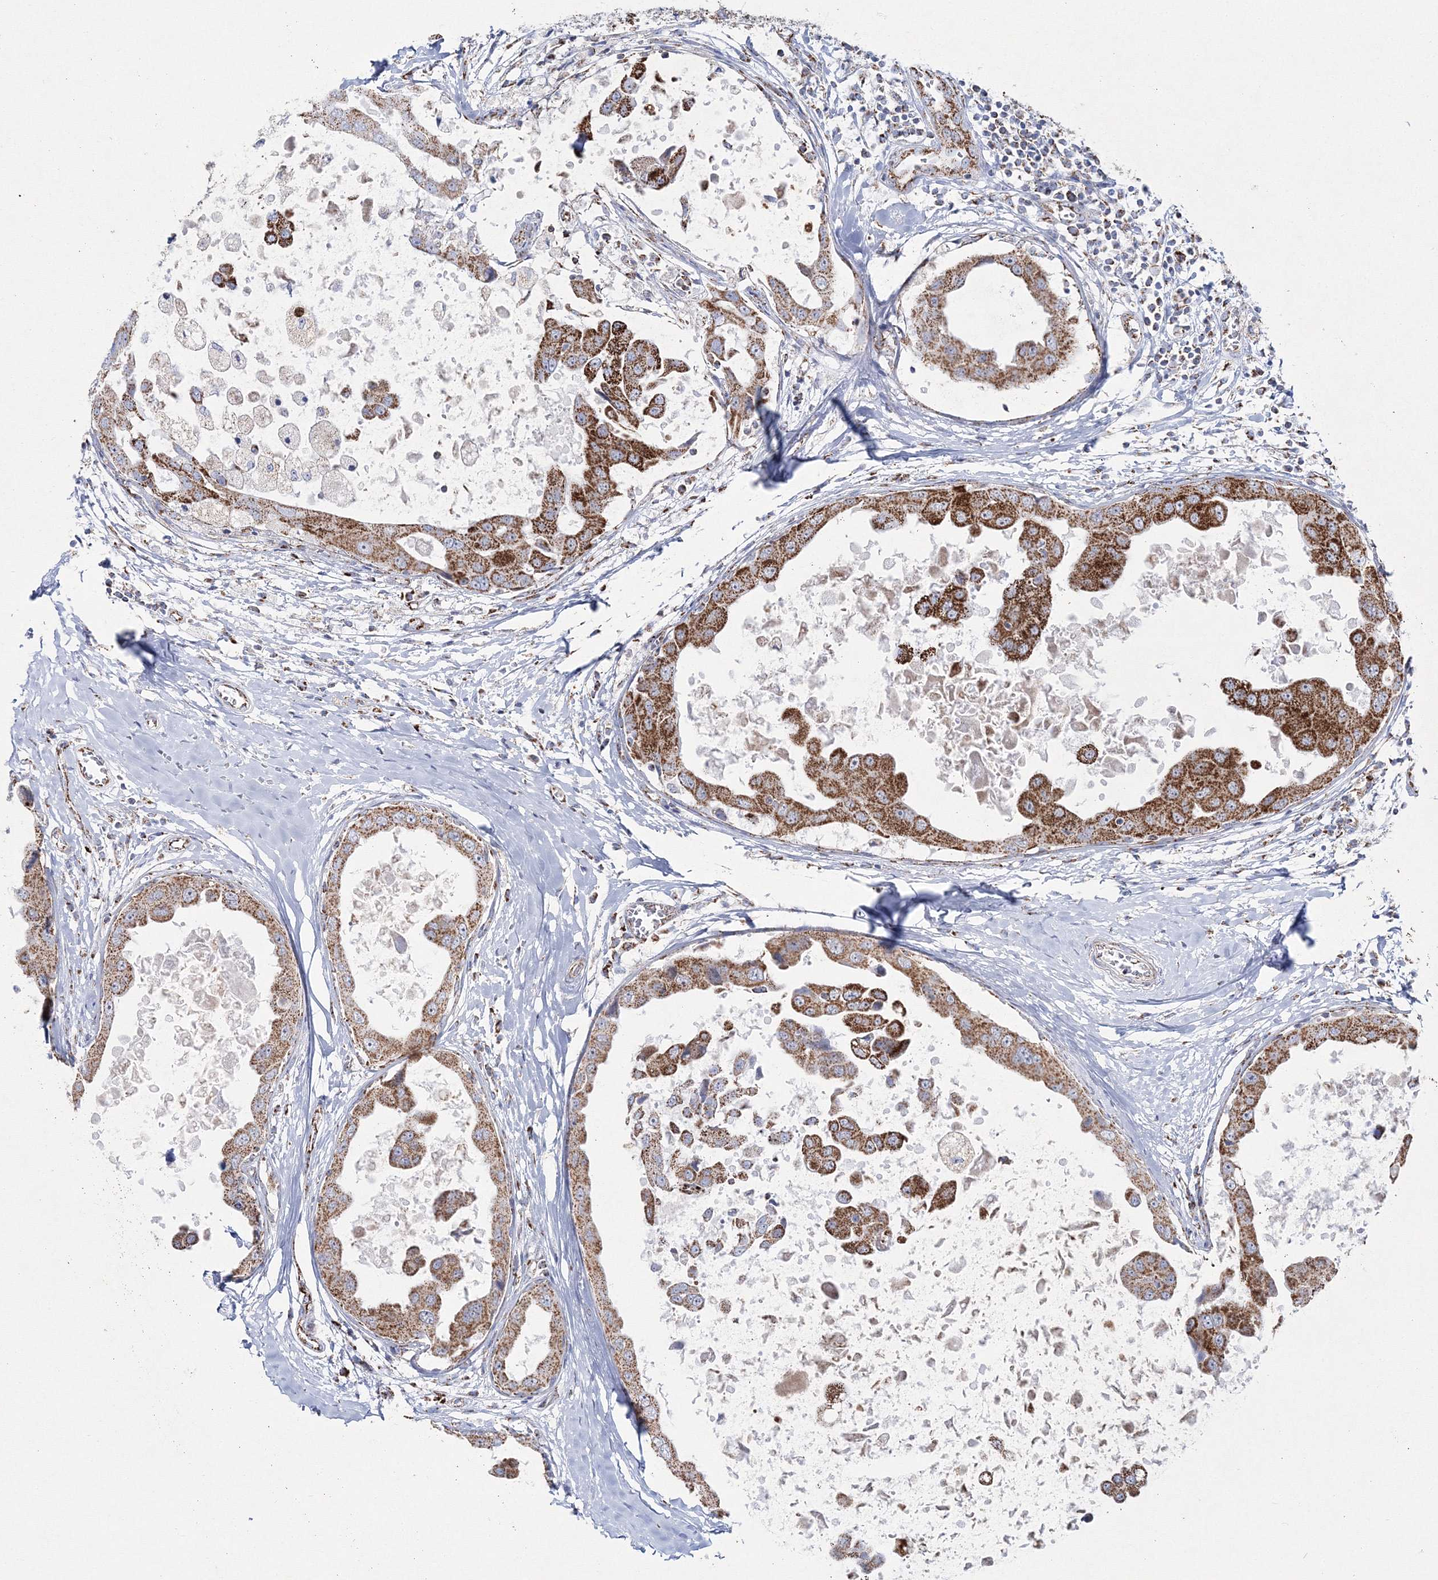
{"staining": {"intensity": "moderate", "quantity": ">75%", "location": "cytoplasmic/membranous"}, "tissue": "breast cancer", "cell_type": "Tumor cells", "image_type": "cancer", "snomed": [{"axis": "morphology", "description": "Duct carcinoma"}, {"axis": "topography", "description": "Breast"}], "caption": "This histopathology image reveals immunohistochemistry staining of human breast invasive ductal carcinoma, with medium moderate cytoplasmic/membranous expression in about >75% of tumor cells.", "gene": "HIBCH", "patient": {"sex": "female", "age": 27}}